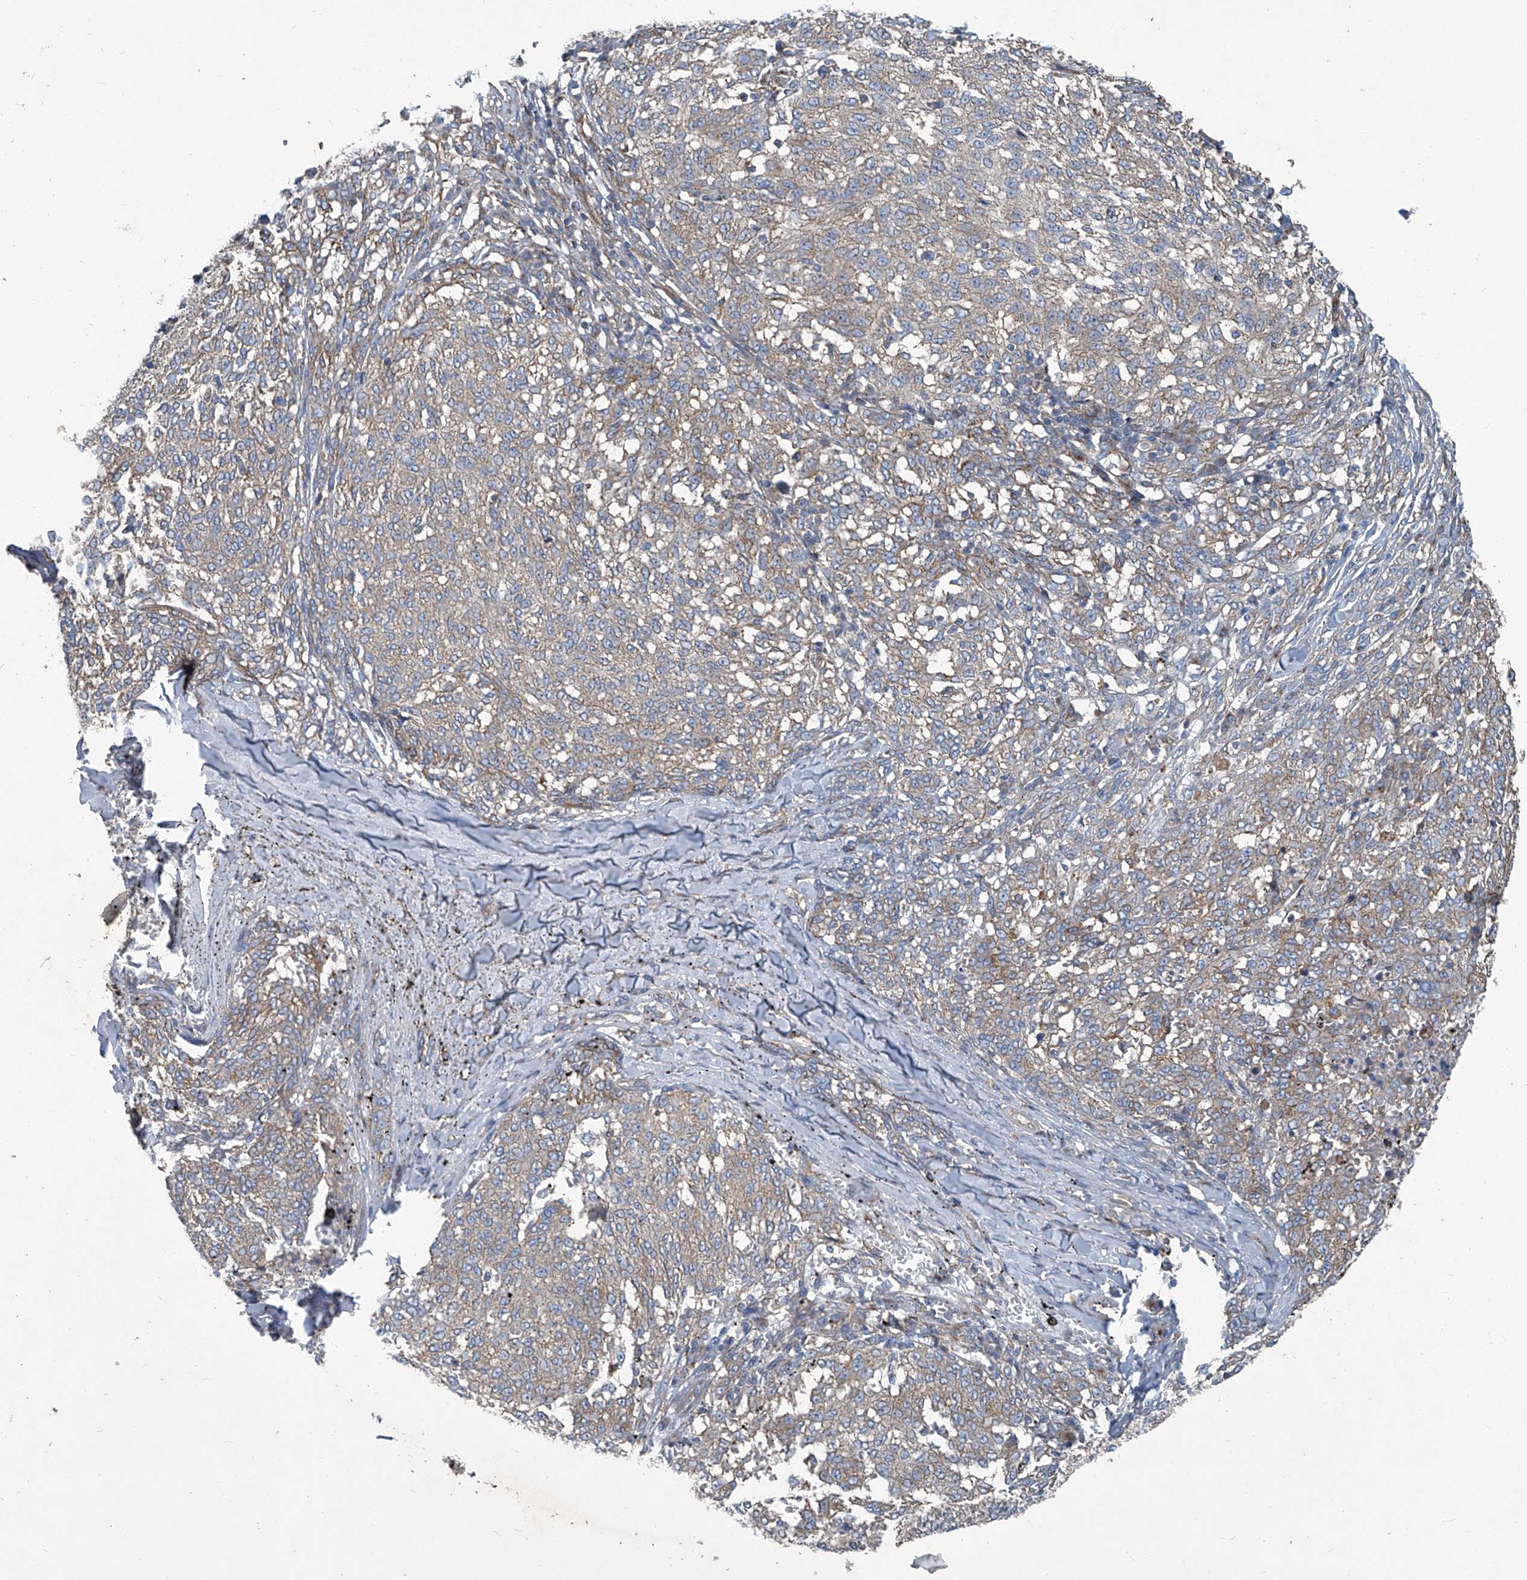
{"staining": {"intensity": "weak", "quantity": "<25%", "location": "cytoplasmic/membranous"}, "tissue": "melanoma", "cell_type": "Tumor cells", "image_type": "cancer", "snomed": [{"axis": "morphology", "description": "Malignant melanoma, NOS"}, {"axis": "topography", "description": "Skin"}], "caption": "Immunohistochemical staining of melanoma displays no significant staining in tumor cells.", "gene": "PIGH", "patient": {"sex": "female", "age": 72}}